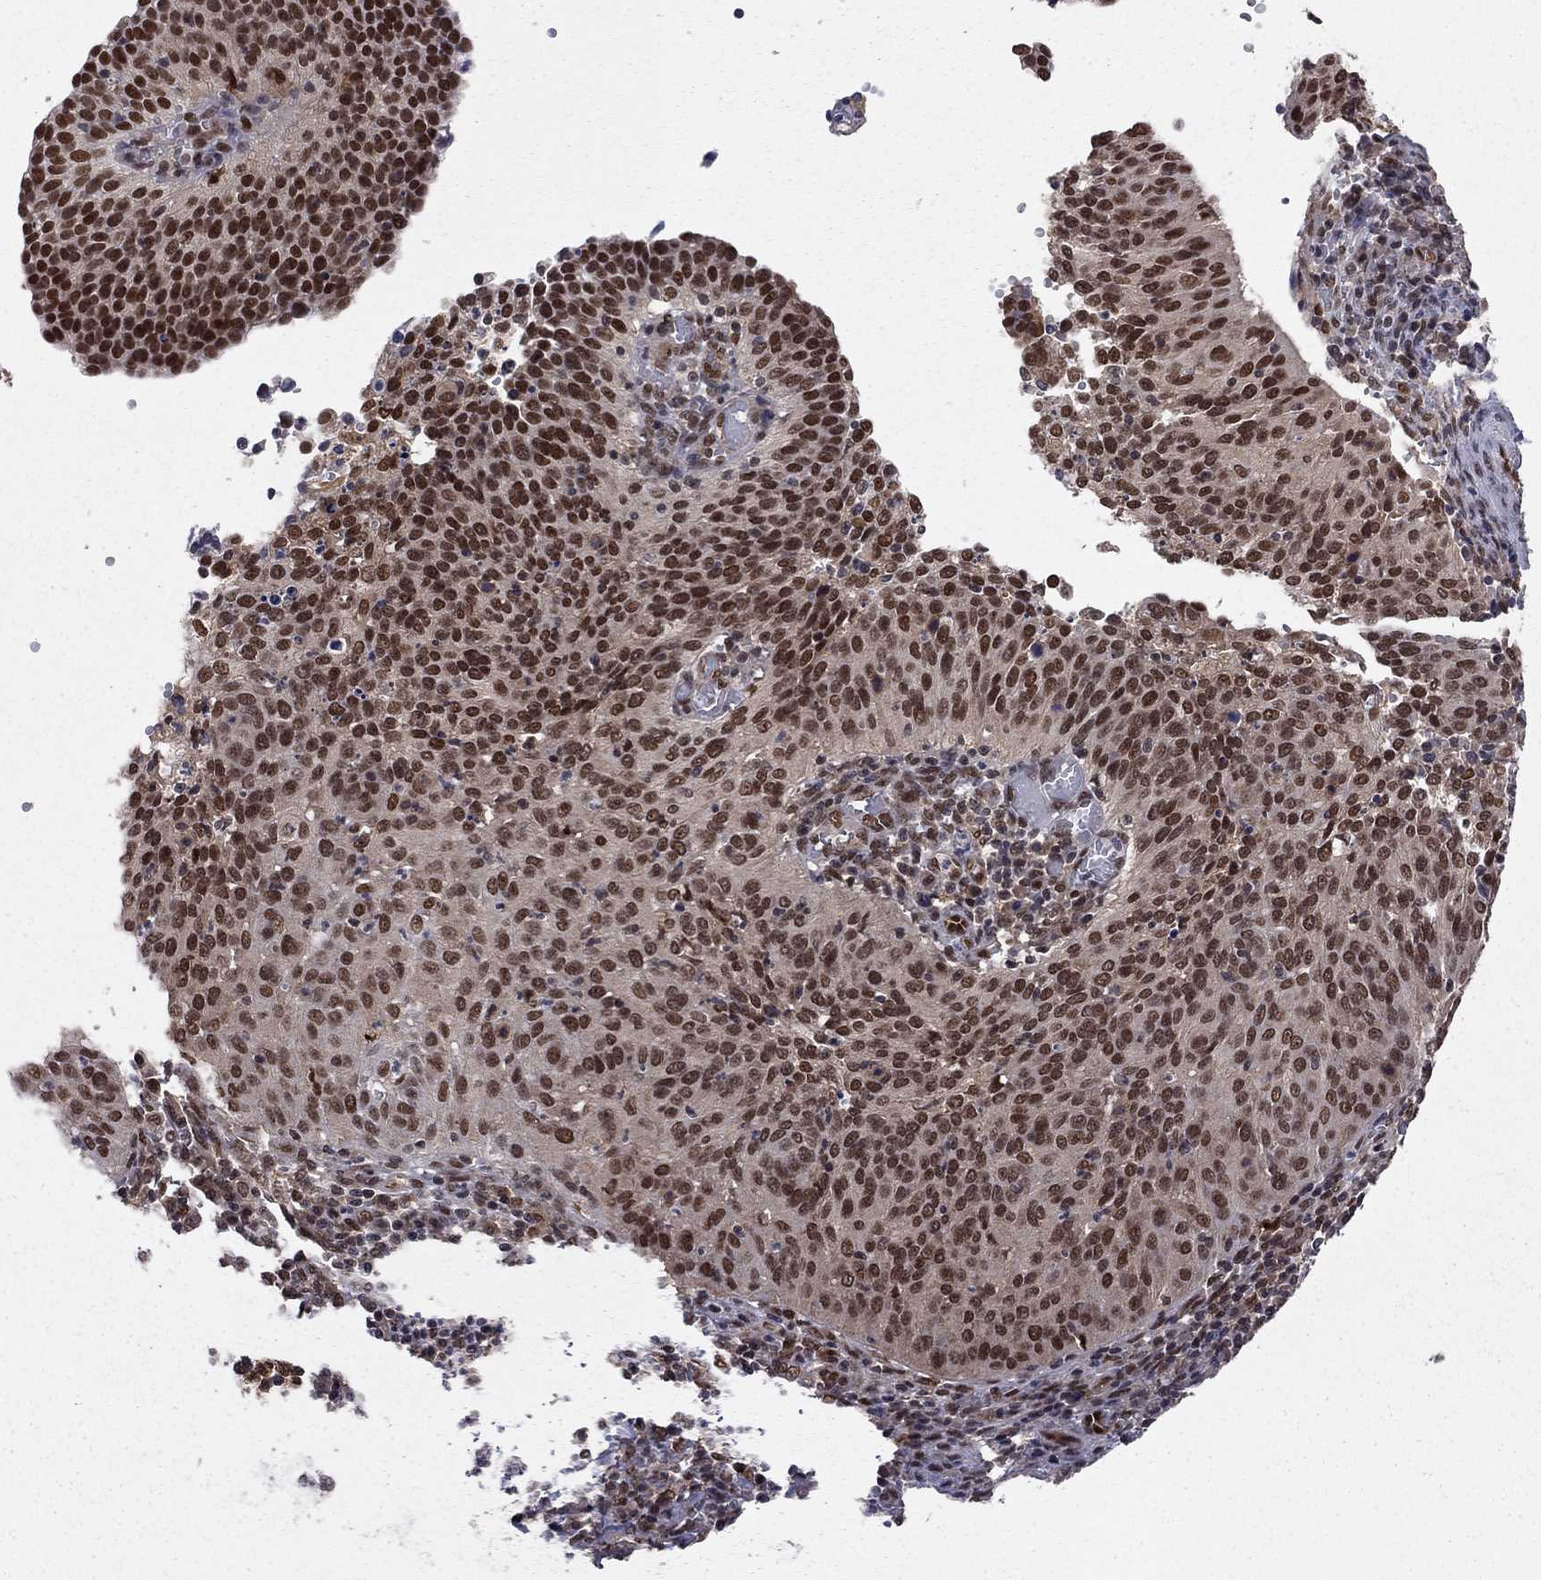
{"staining": {"intensity": "strong", "quantity": "25%-75%", "location": "nuclear"}, "tissue": "cervical cancer", "cell_type": "Tumor cells", "image_type": "cancer", "snomed": [{"axis": "morphology", "description": "Squamous cell carcinoma, NOS"}, {"axis": "topography", "description": "Cervix"}], "caption": "High-magnification brightfield microscopy of cervical cancer (squamous cell carcinoma) stained with DAB (brown) and counterstained with hematoxylin (blue). tumor cells exhibit strong nuclear expression is appreciated in about25%-75% of cells.", "gene": "SAP30L", "patient": {"sex": "female", "age": 39}}